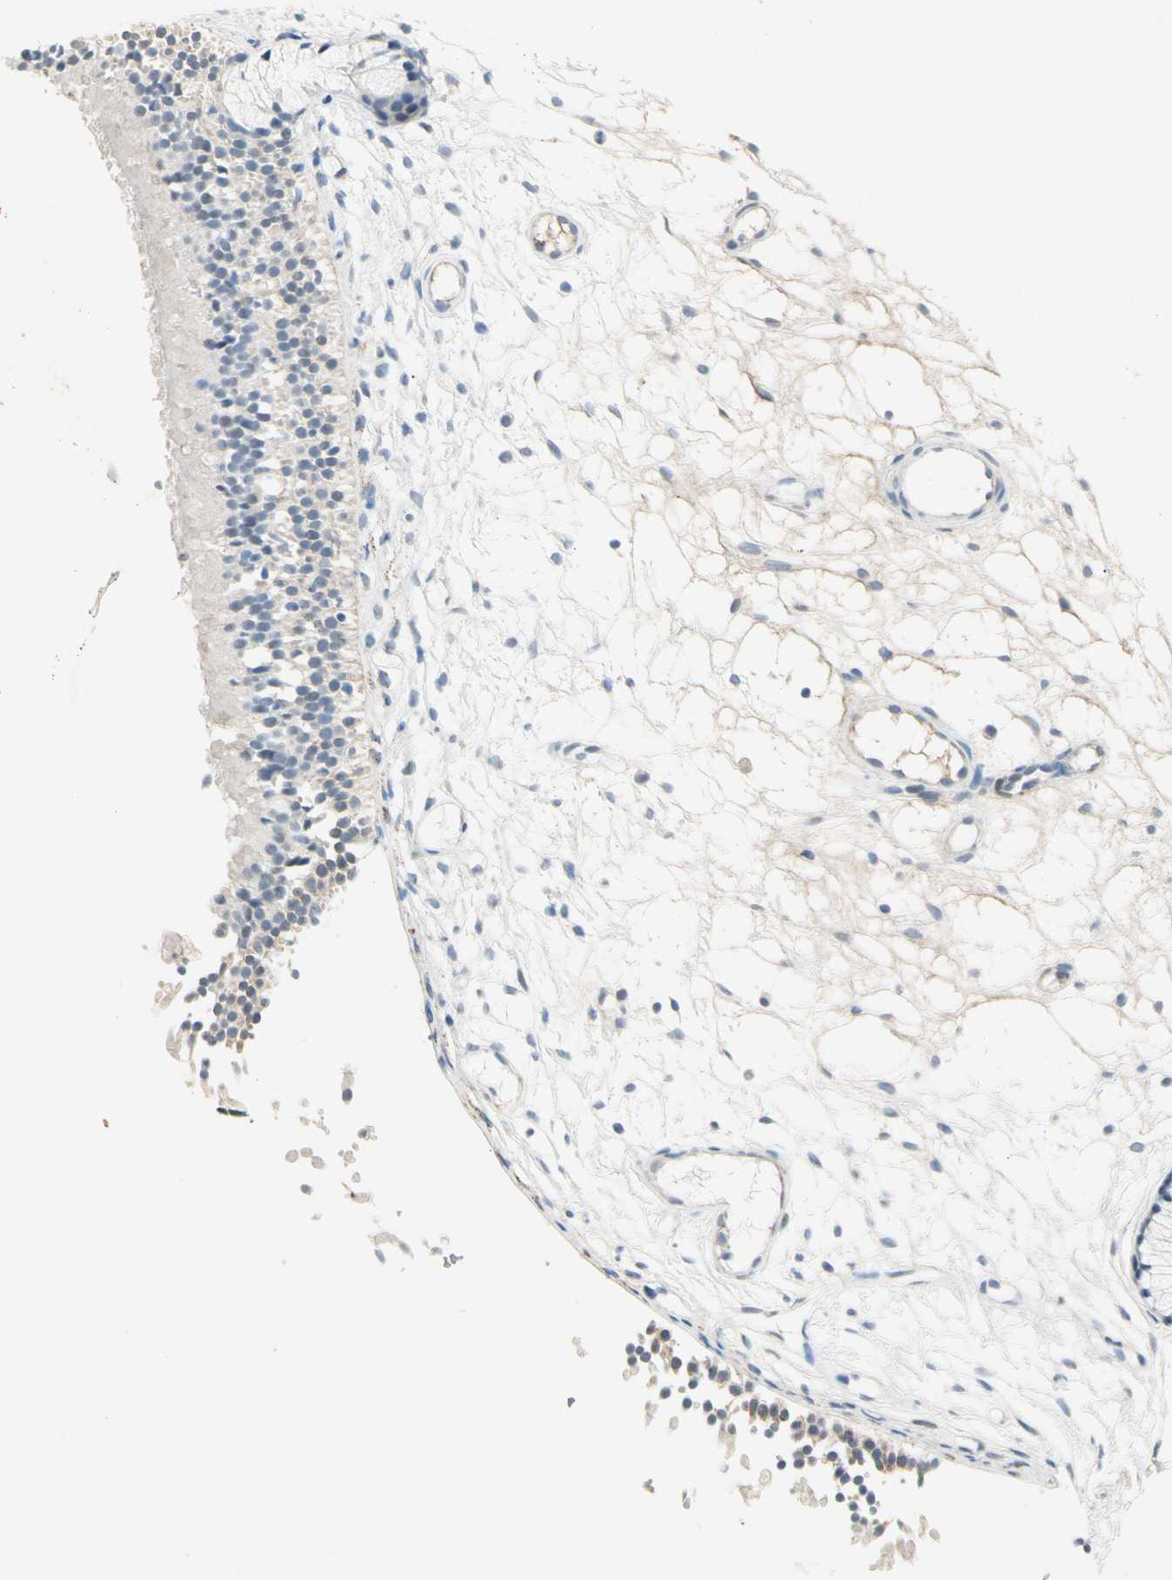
{"staining": {"intensity": "negative", "quantity": "none", "location": "none"}, "tissue": "nasopharynx", "cell_type": "Respiratory epithelial cells", "image_type": "normal", "snomed": [{"axis": "morphology", "description": "Normal tissue, NOS"}, {"axis": "topography", "description": "Nasopharynx"}], "caption": "IHC micrograph of normal nasopharynx: human nasopharynx stained with DAB (3,3'-diaminobenzidine) shows no significant protein expression in respiratory epithelial cells.", "gene": "SERPIND1", "patient": {"sex": "female", "age": 54}}